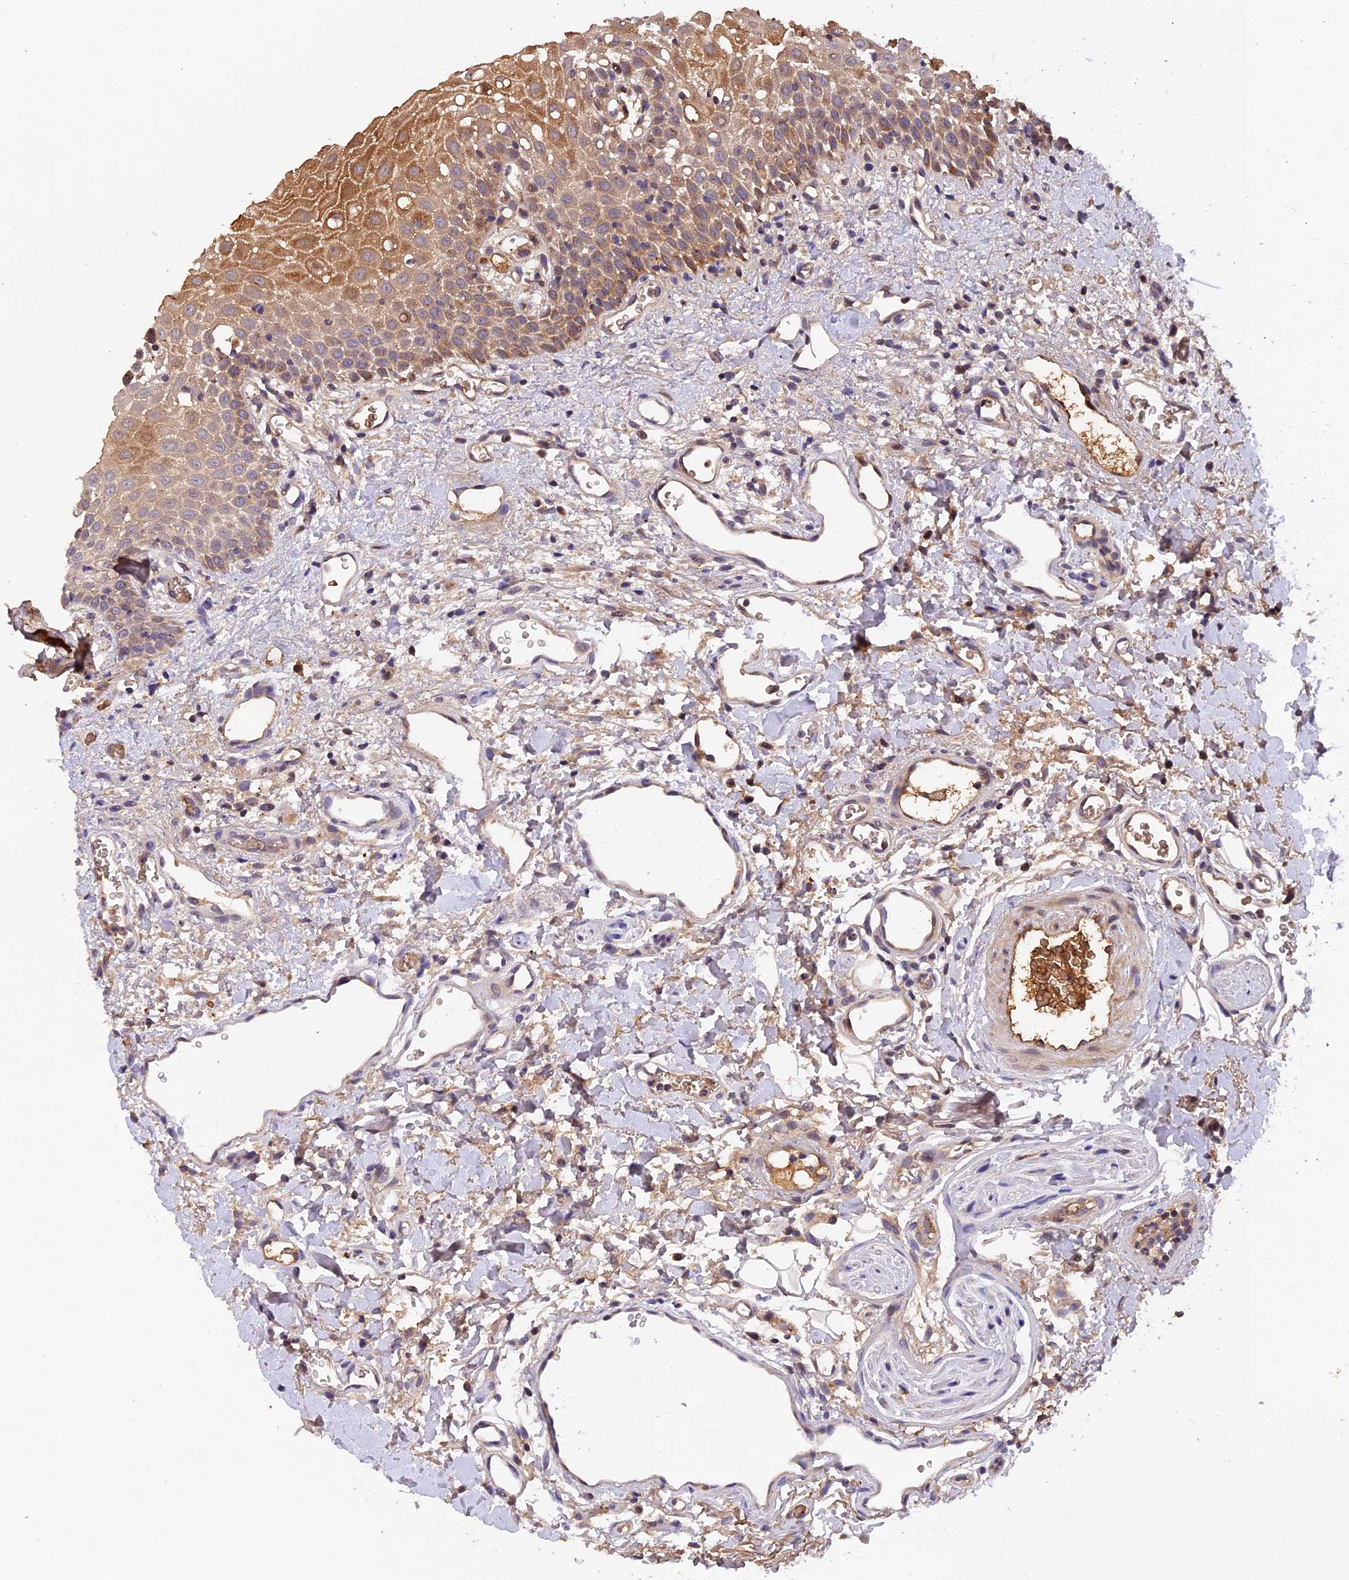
{"staining": {"intensity": "moderate", "quantity": "25%-75%", "location": "cytoplasmic/membranous"}, "tissue": "oral mucosa", "cell_type": "Squamous epithelial cells", "image_type": "normal", "snomed": [{"axis": "morphology", "description": "Normal tissue, NOS"}, {"axis": "topography", "description": "Oral tissue"}], "caption": "IHC photomicrograph of normal human oral mucosa stained for a protein (brown), which demonstrates medium levels of moderate cytoplasmic/membranous staining in approximately 25%-75% of squamous epithelial cells.", "gene": "PHAF1", "patient": {"sex": "female", "age": 70}}